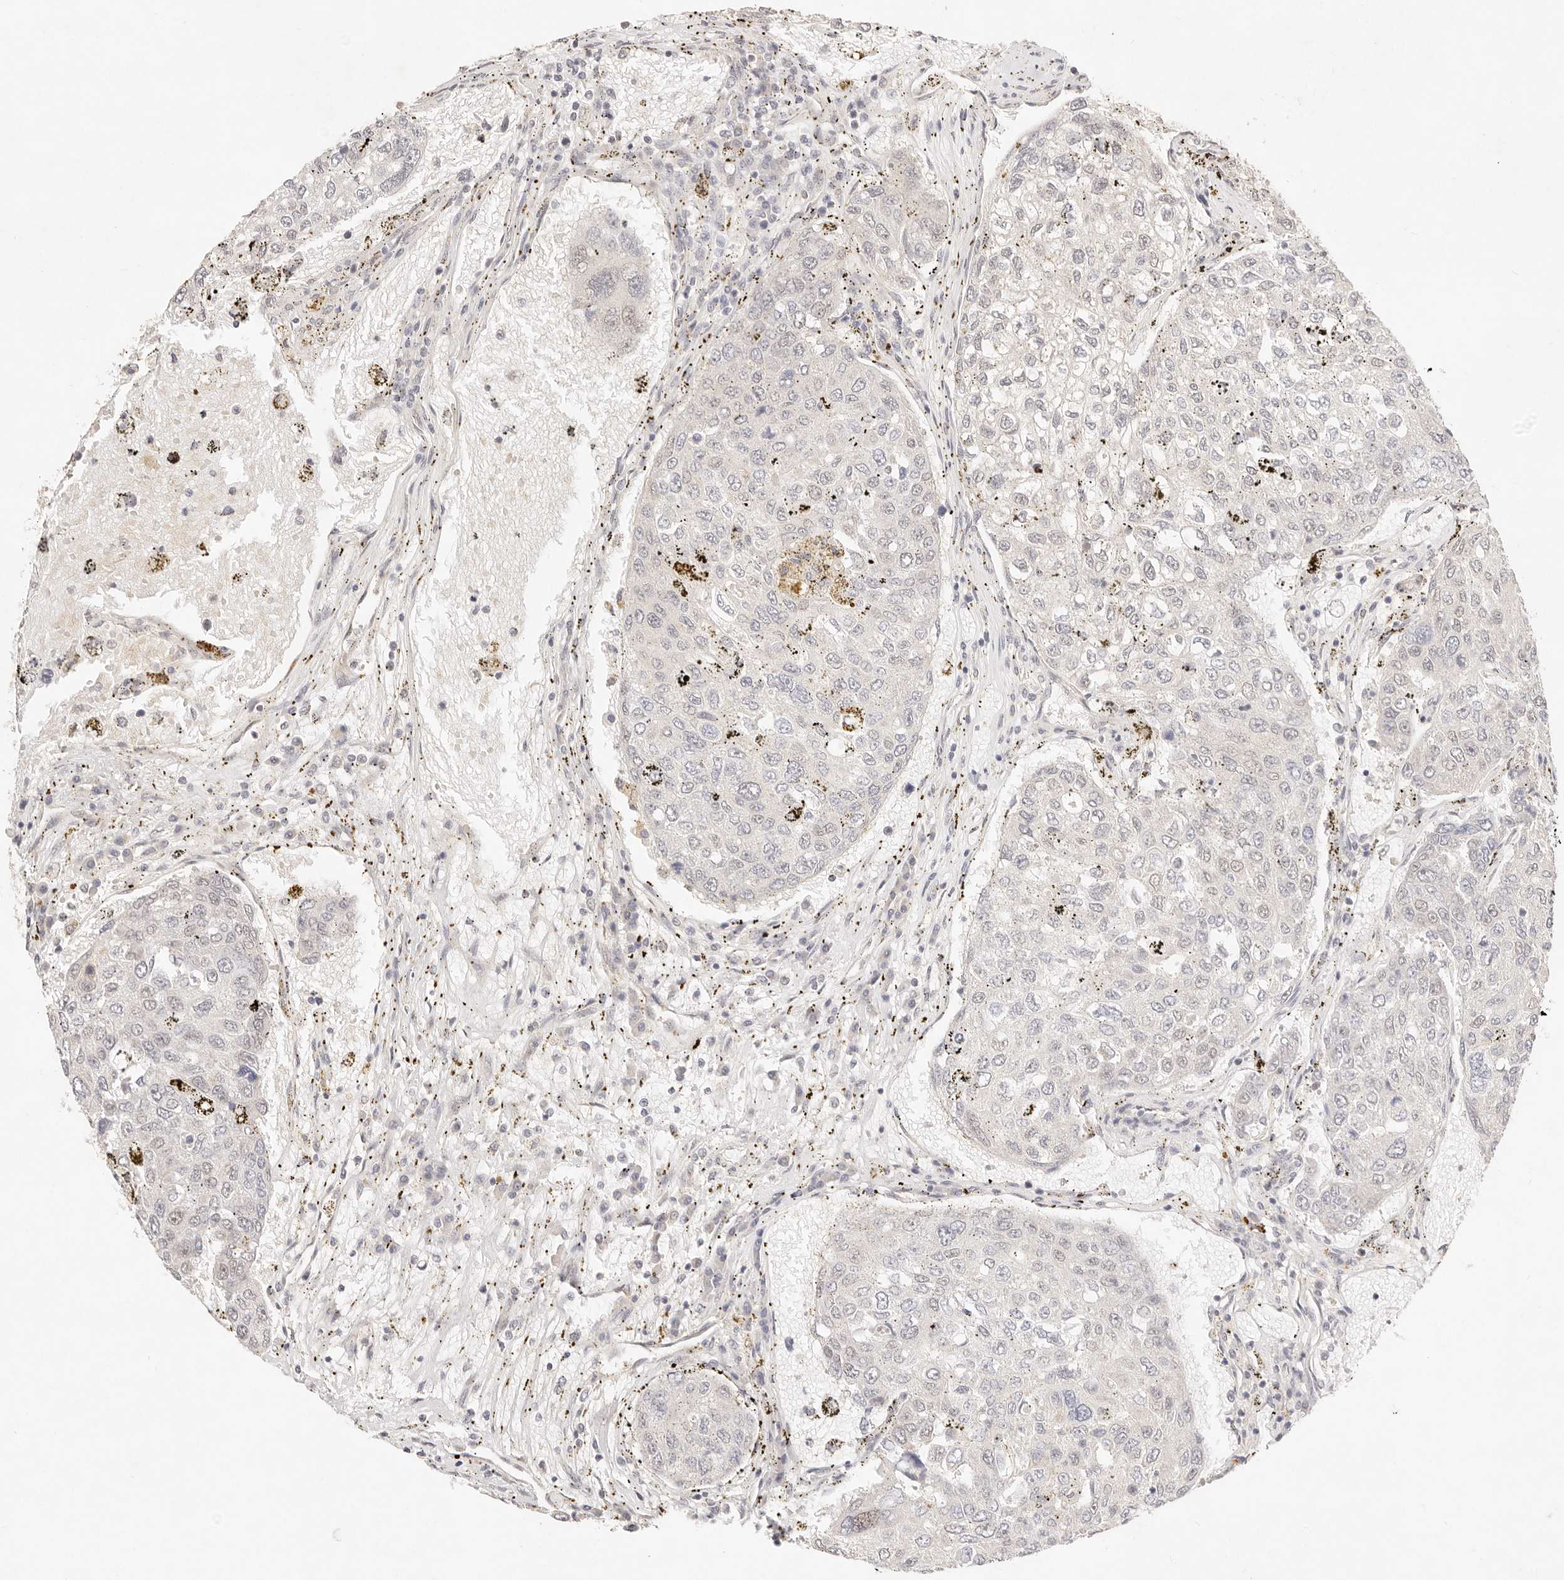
{"staining": {"intensity": "negative", "quantity": "none", "location": "none"}, "tissue": "urothelial cancer", "cell_type": "Tumor cells", "image_type": "cancer", "snomed": [{"axis": "morphology", "description": "Urothelial carcinoma, High grade"}, {"axis": "topography", "description": "Lymph node"}, {"axis": "topography", "description": "Urinary bladder"}], "caption": "IHC micrograph of urothelial cancer stained for a protein (brown), which exhibits no positivity in tumor cells. The staining is performed using DAB (3,3'-diaminobenzidine) brown chromogen with nuclei counter-stained in using hematoxylin.", "gene": "GPR156", "patient": {"sex": "male", "age": 51}}